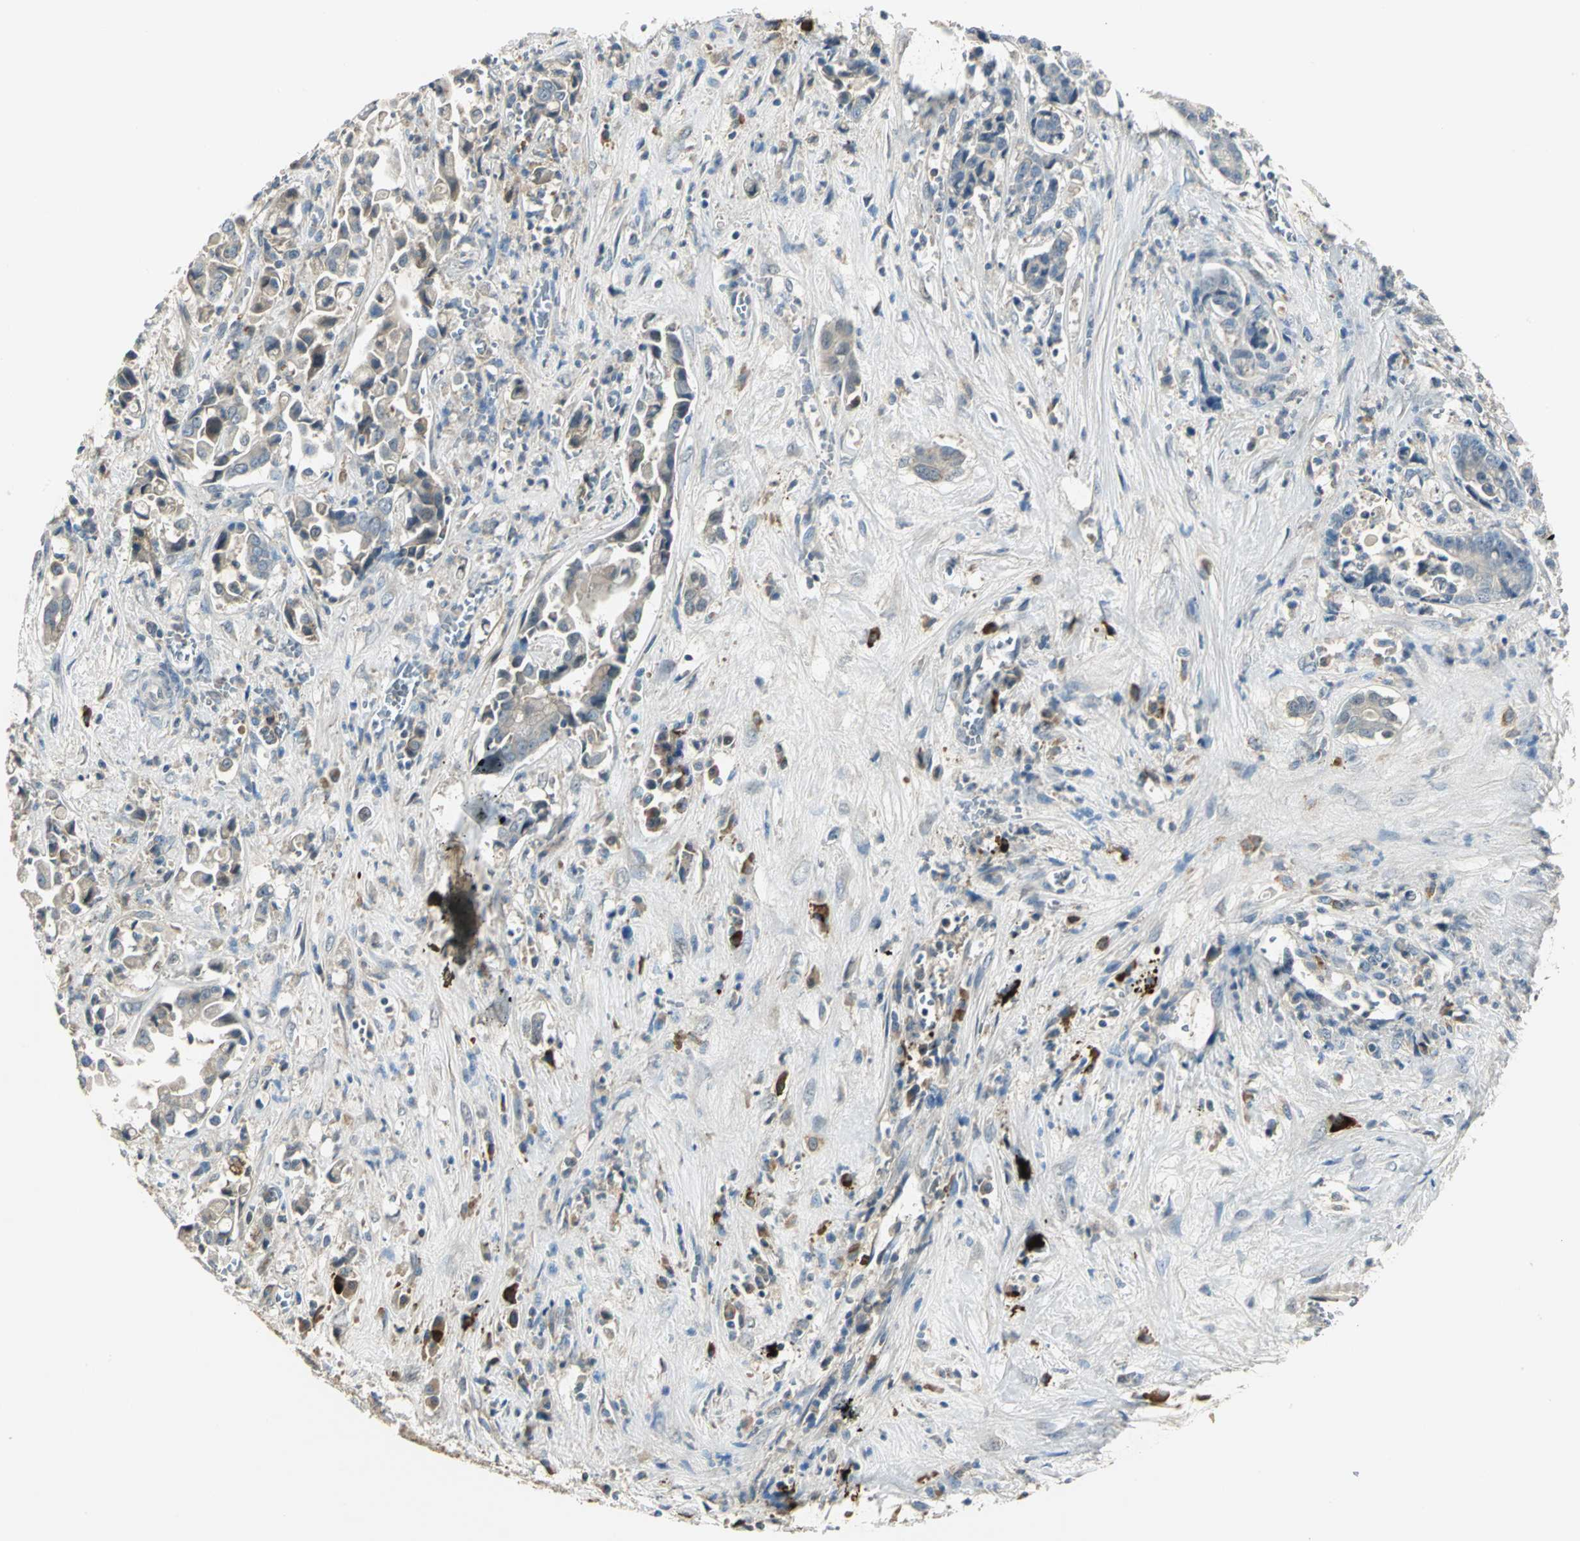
{"staining": {"intensity": "weak", "quantity": "<25%", "location": "cytoplasmic/membranous"}, "tissue": "liver cancer", "cell_type": "Tumor cells", "image_type": "cancer", "snomed": [{"axis": "morphology", "description": "Cholangiocarcinoma"}, {"axis": "topography", "description": "Liver"}], "caption": "Protein analysis of liver cancer displays no significant positivity in tumor cells. Nuclei are stained in blue.", "gene": "PROC", "patient": {"sex": "male", "age": 57}}